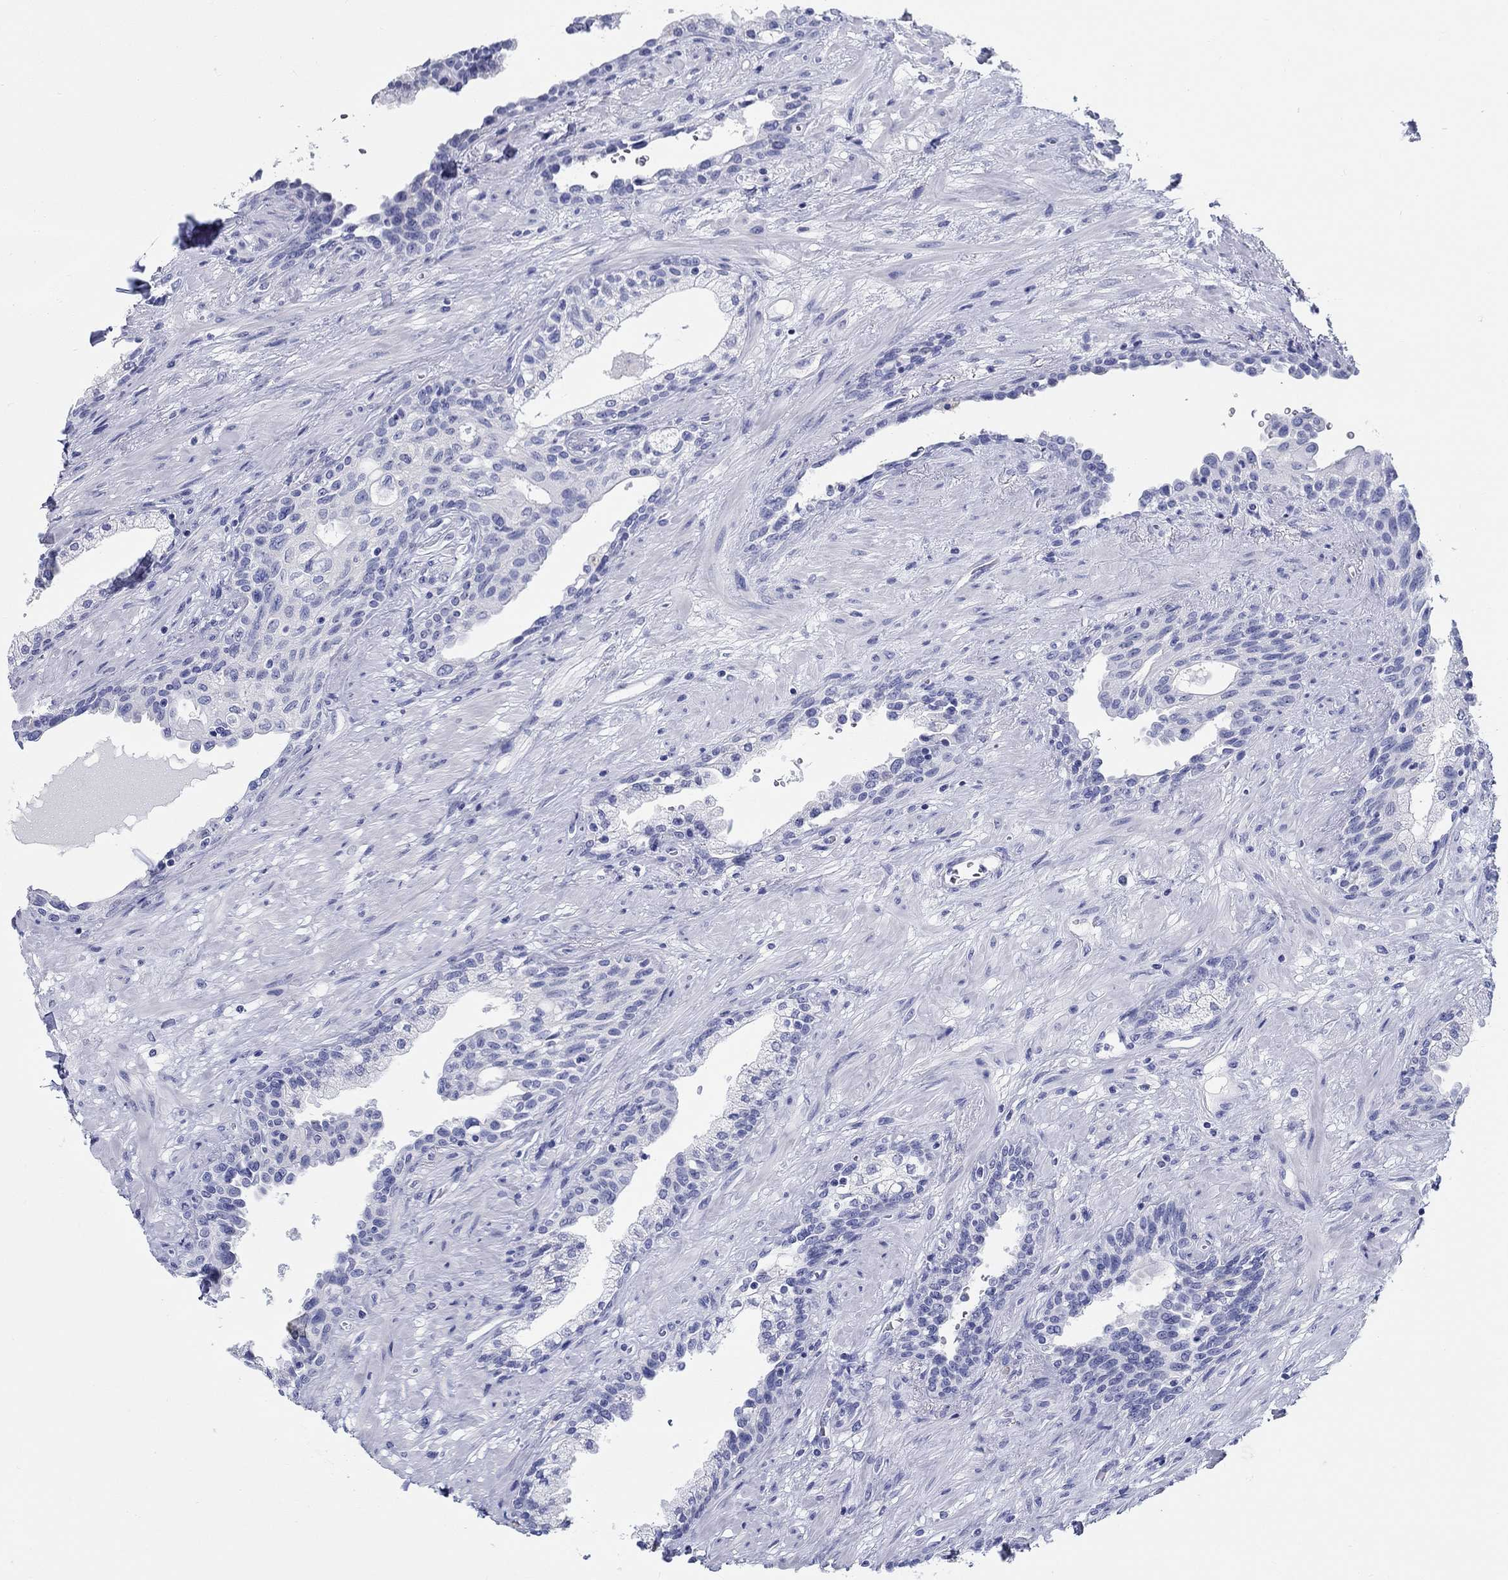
{"staining": {"intensity": "negative", "quantity": "none", "location": "none"}, "tissue": "prostate", "cell_type": "Glandular cells", "image_type": "normal", "snomed": [{"axis": "morphology", "description": "Normal tissue, NOS"}, {"axis": "topography", "description": "Prostate"}], "caption": "Immunohistochemistry (IHC) micrograph of normal prostate stained for a protein (brown), which exhibits no expression in glandular cells.", "gene": "LAMP5", "patient": {"sex": "male", "age": 63}}